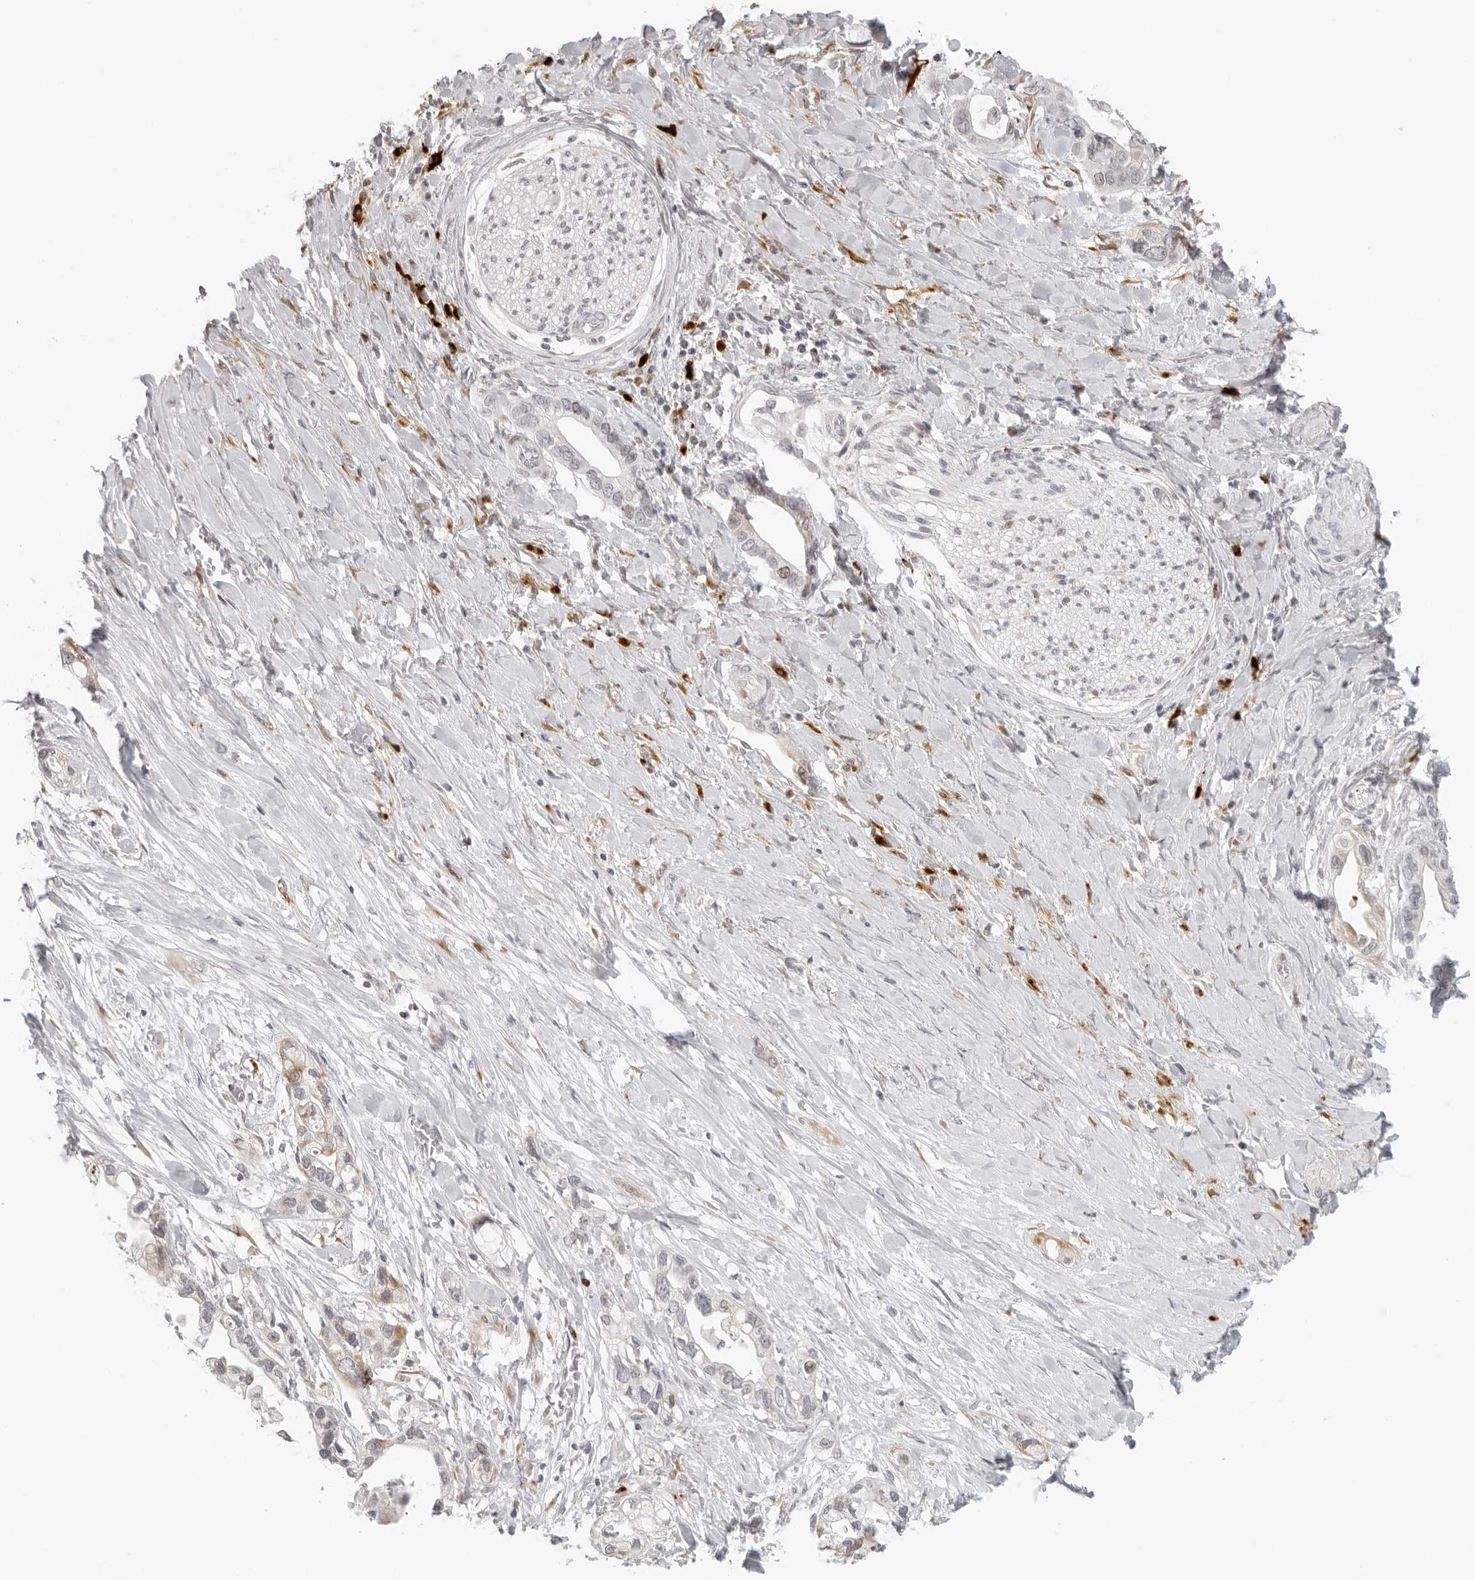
{"staining": {"intensity": "moderate", "quantity": "<25%", "location": "cytoplasmic/membranous,nuclear"}, "tissue": "pancreatic cancer", "cell_type": "Tumor cells", "image_type": "cancer", "snomed": [{"axis": "morphology", "description": "Adenocarcinoma, NOS"}, {"axis": "topography", "description": "Pancreas"}], "caption": "This is an image of IHC staining of pancreatic adenocarcinoma, which shows moderate positivity in the cytoplasmic/membranous and nuclear of tumor cells.", "gene": "ZNF678", "patient": {"sex": "female", "age": 77}}